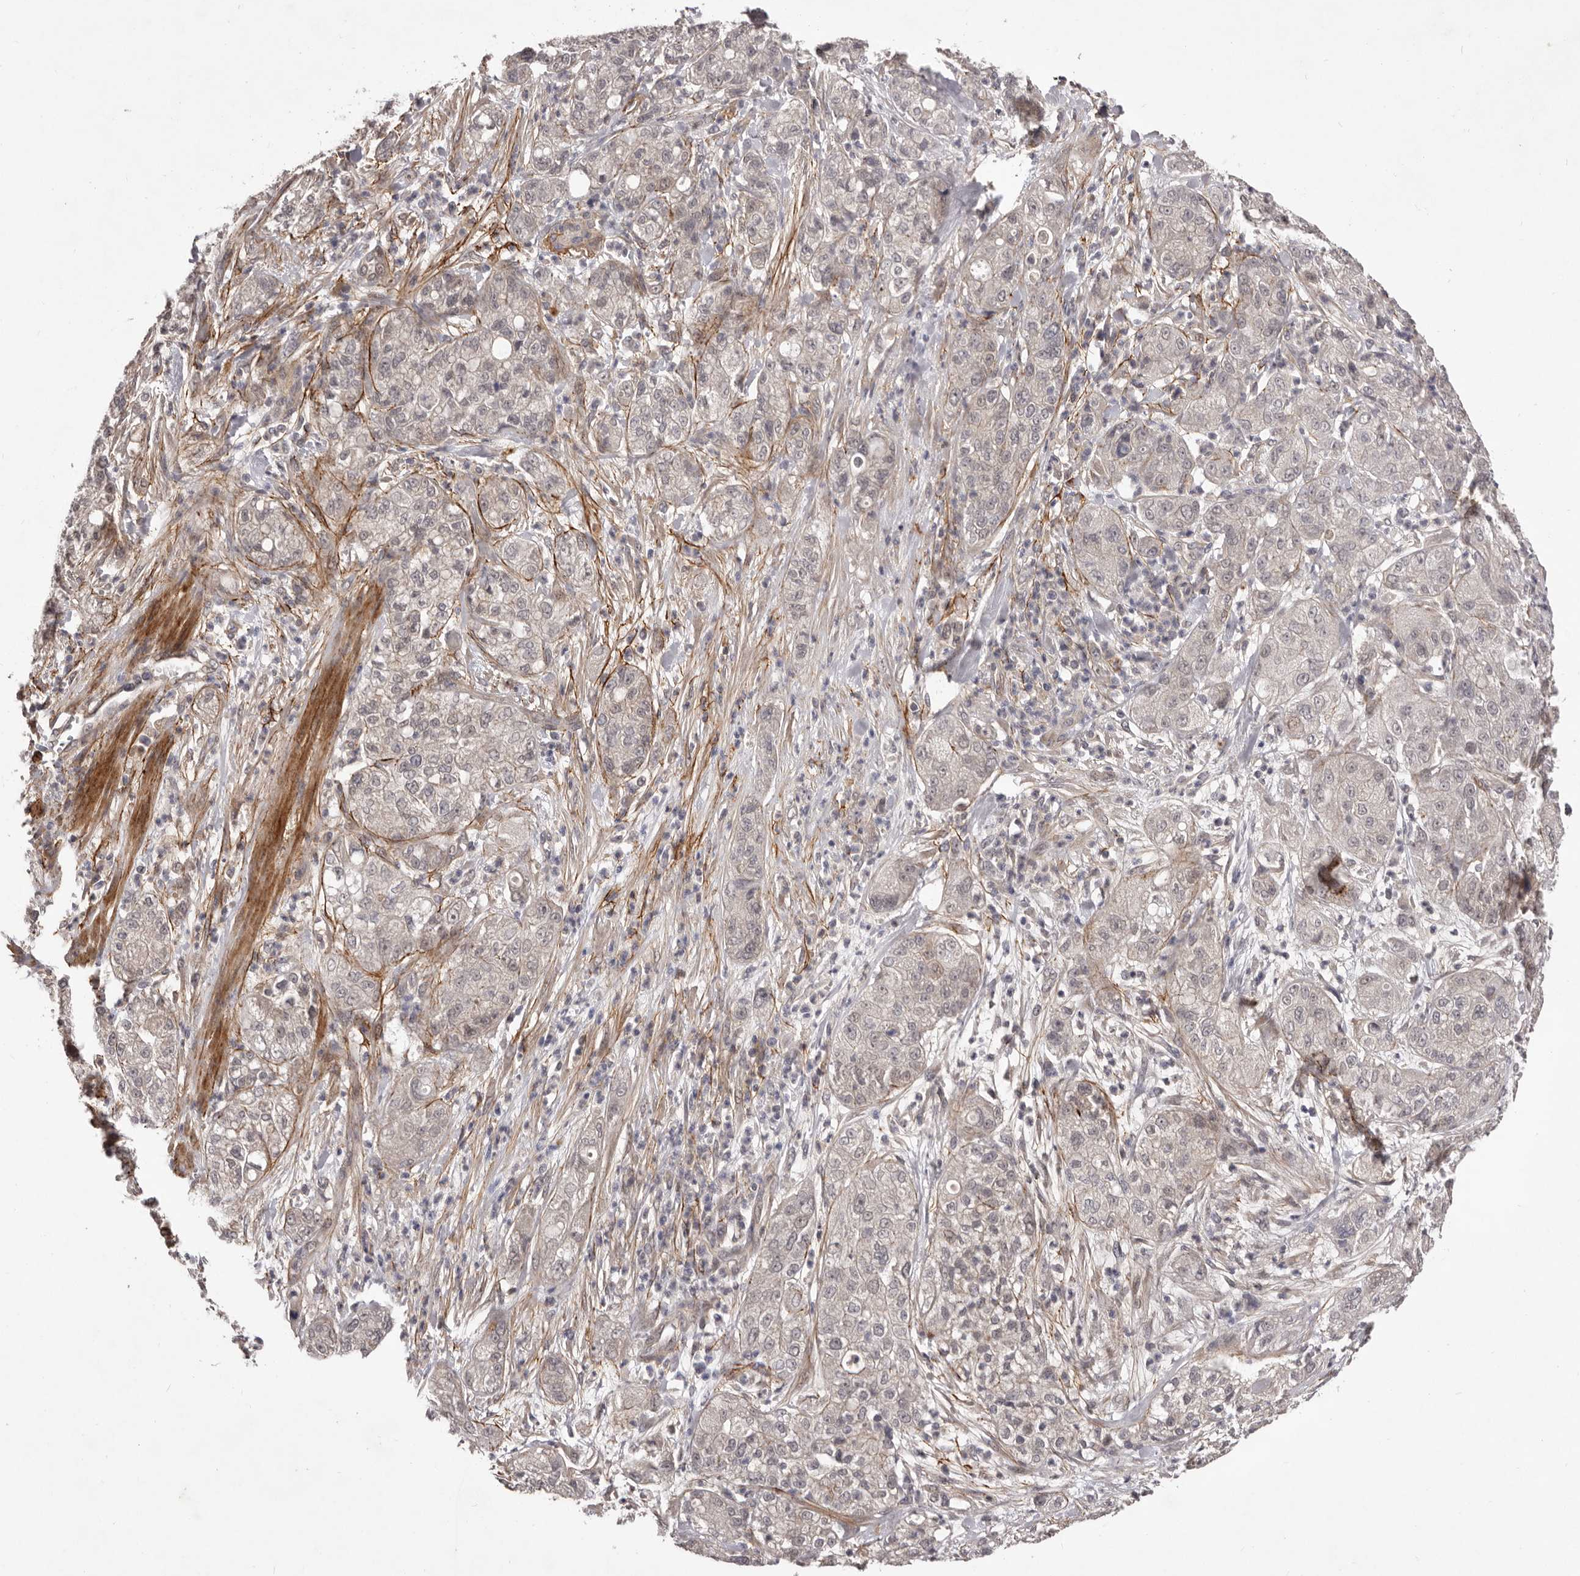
{"staining": {"intensity": "negative", "quantity": "none", "location": "none"}, "tissue": "pancreatic cancer", "cell_type": "Tumor cells", "image_type": "cancer", "snomed": [{"axis": "morphology", "description": "Adenocarcinoma, NOS"}, {"axis": "topography", "description": "Pancreas"}], "caption": "Human pancreatic cancer stained for a protein using immunohistochemistry (IHC) exhibits no positivity in tumor cells.", "gene": "HBS1L", "patient": {"sex": "female", "age": 78}}